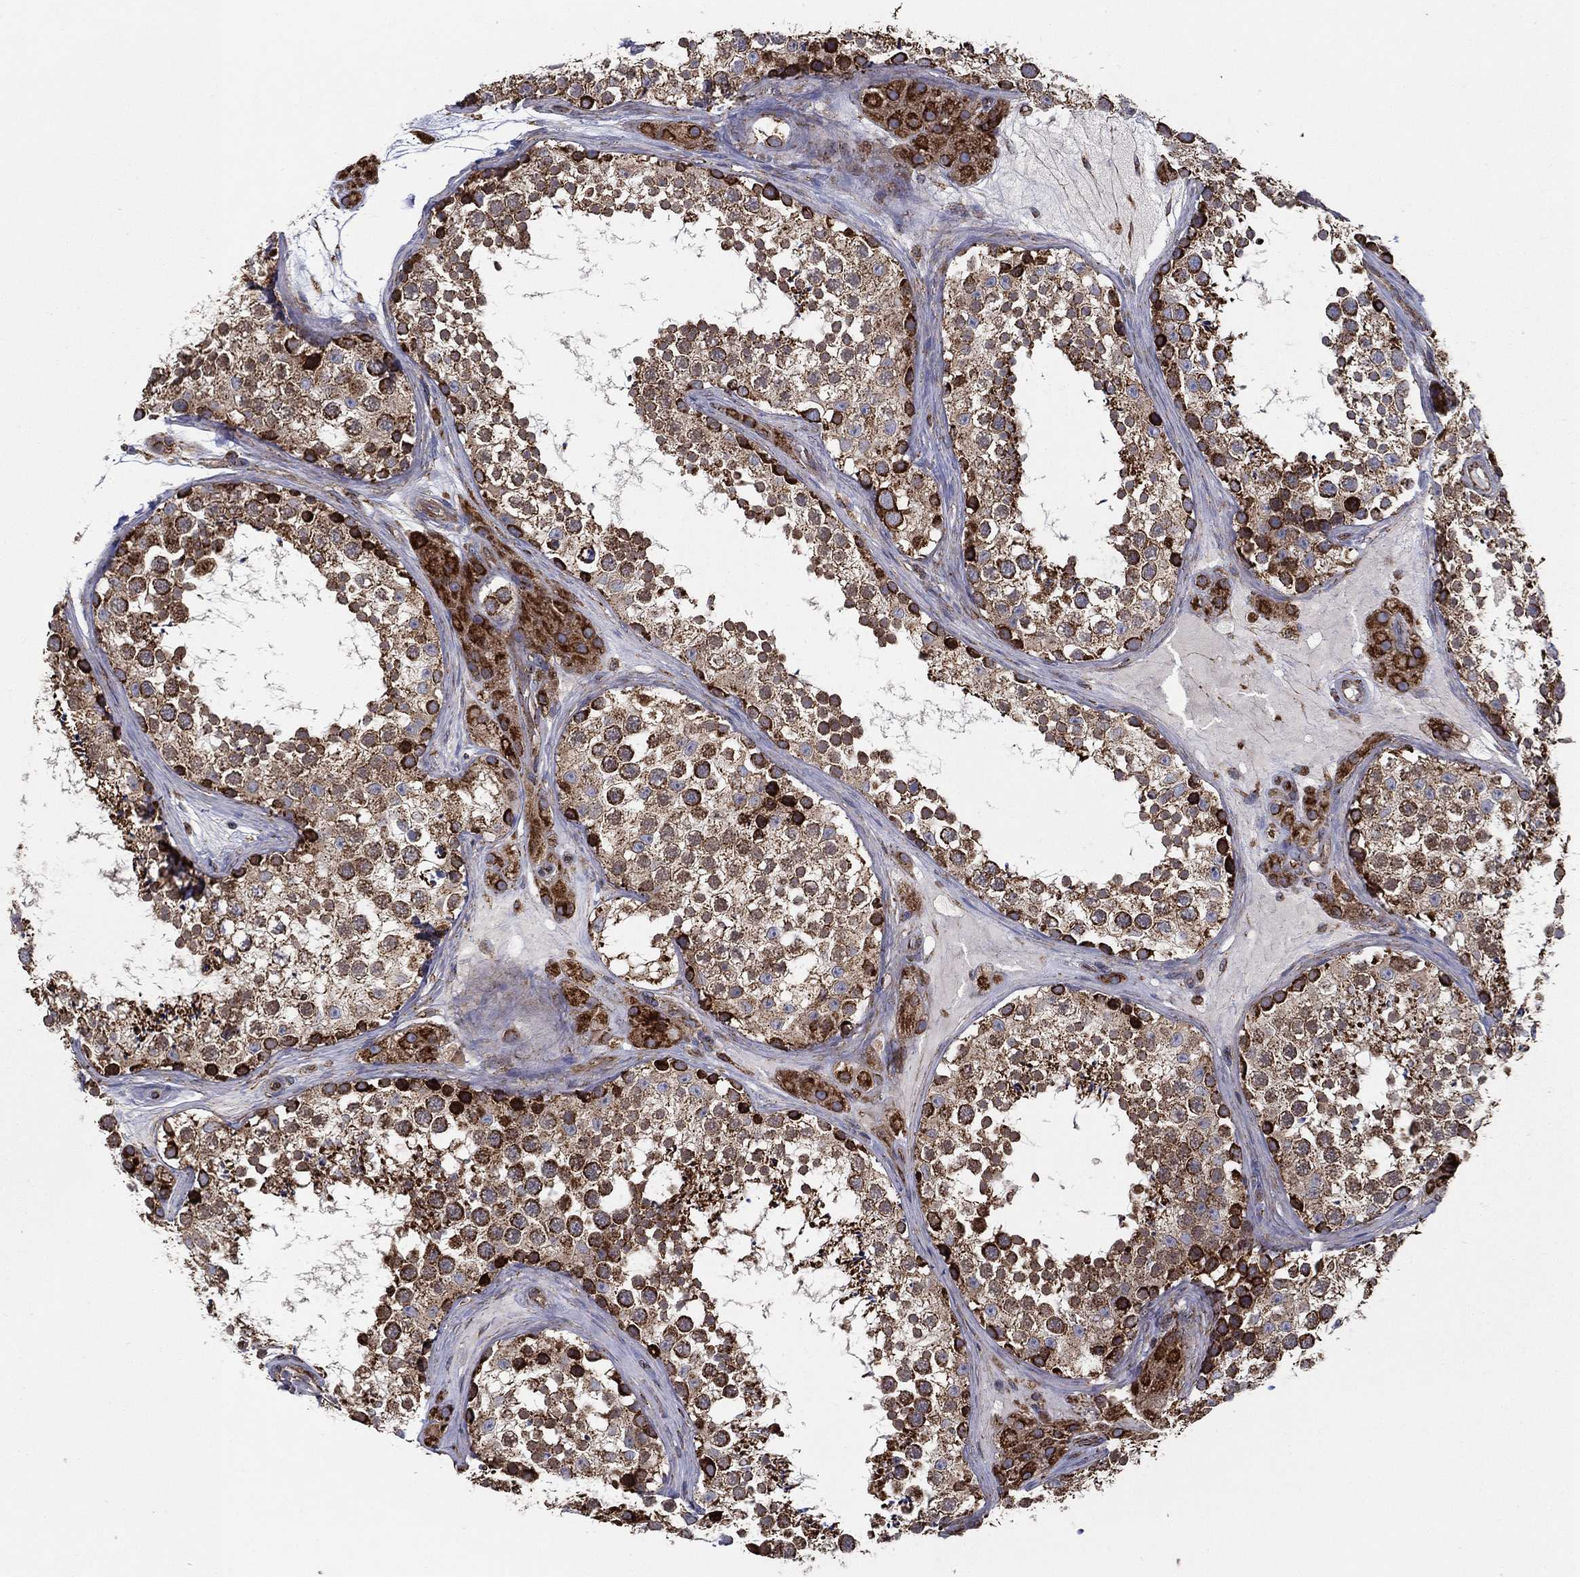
{"staining": {"intensity": "strong", "quantity": "<25%", "location": "cytoplasmic/membranous"}, "tissue": "testis", "cell_type": "Cells in seminiferous ducts", "image_type": "normal", "snomed": [{"axis": "morphology", "description": "Normal tissue, NOS"}, {"axis": "topography", "description": "Testis"}], "caption": "Immunohistochemistry photomicrograph of normal human testis stained for a protein (brown), which exhibits medium levels of strong cytoplasmic/membranous expression in approximately <25% of cells in seminiferous ducts.", "gene": "MT", "patient": {"sex": "male", "age": 41}}